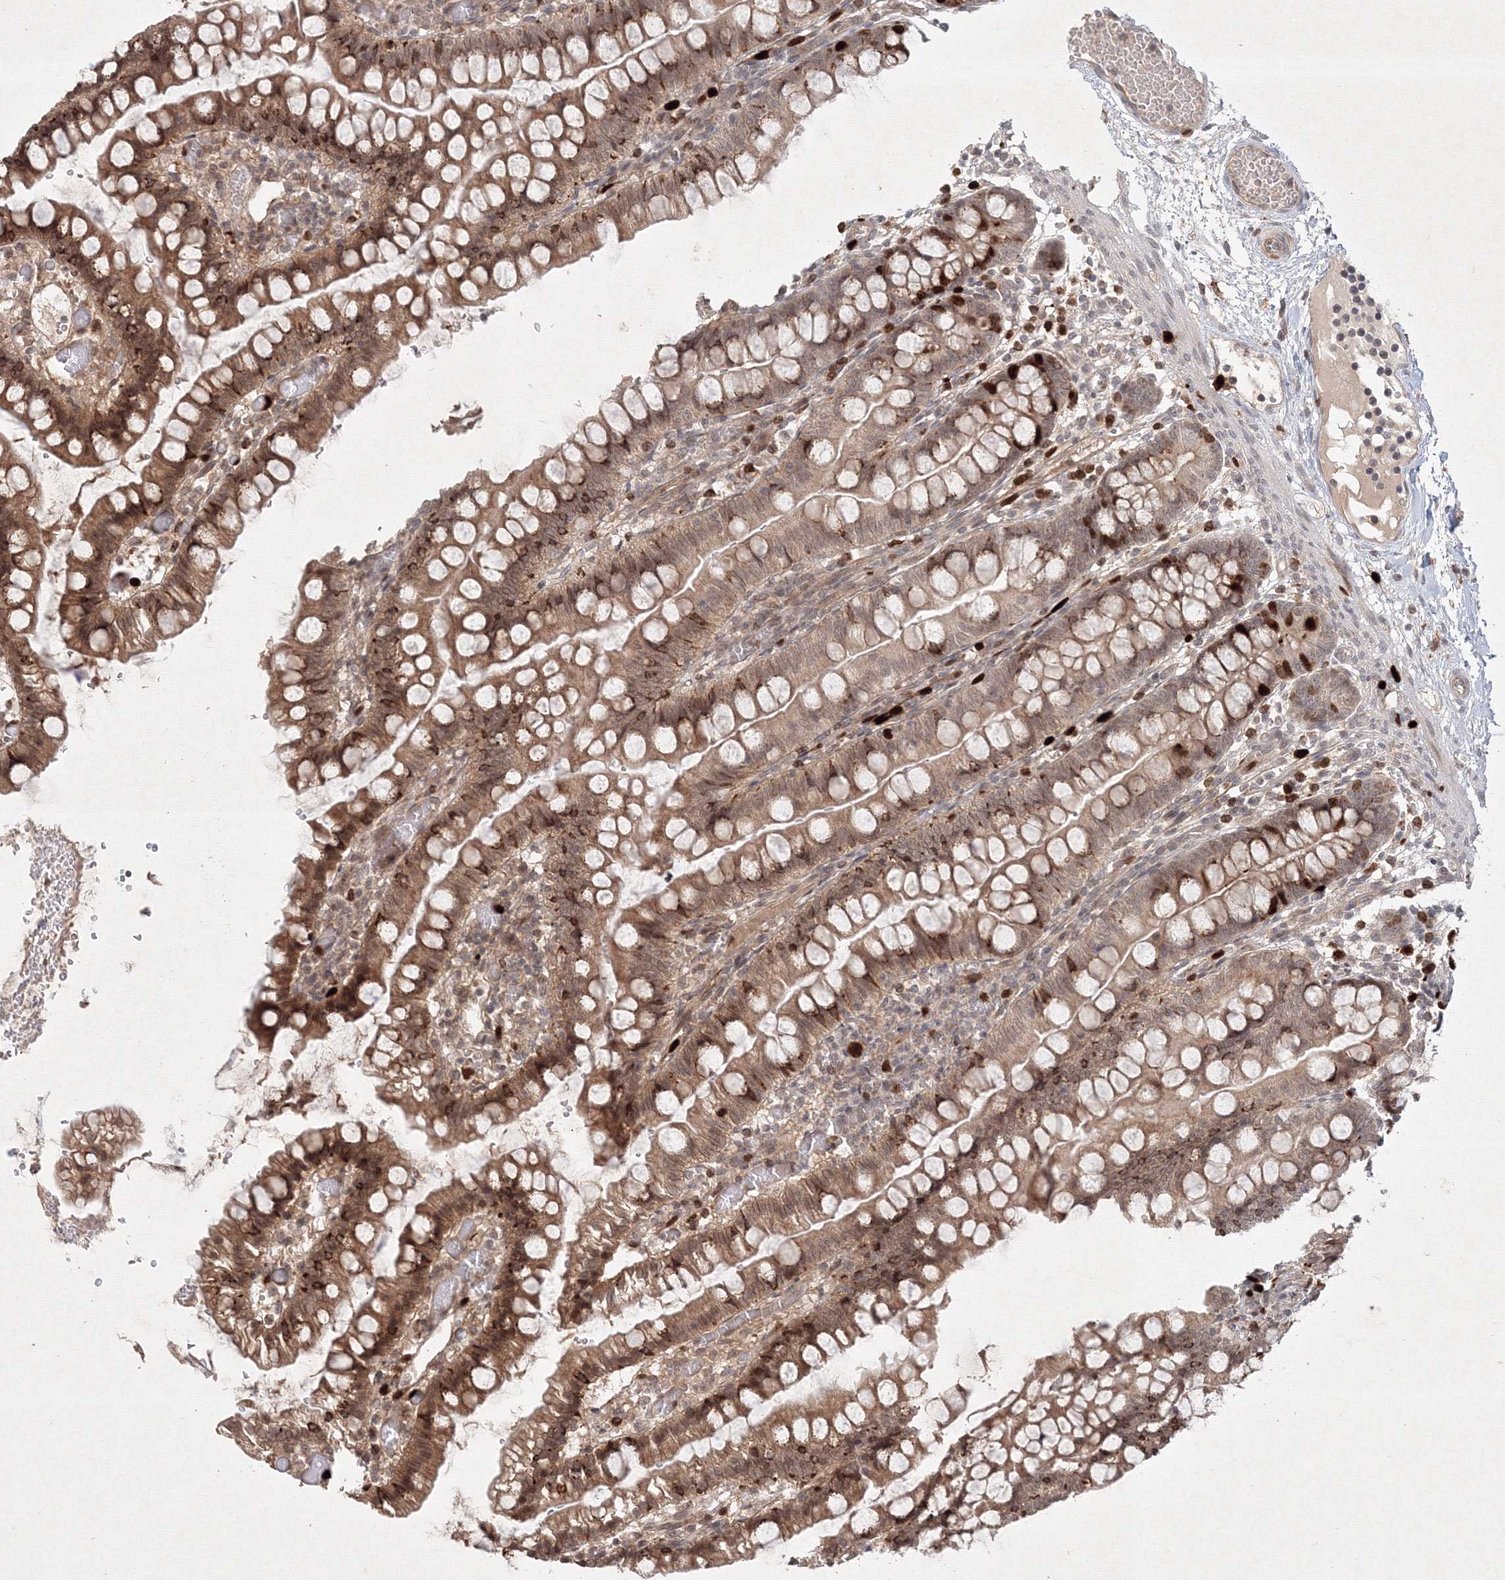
{"staining": {"intensity": "moderate", "quantity": ">75%", "location": "cytoplasmic/membranous,nuclear"}, "tissue": "small intestine", "cell_type": "Glandular cells", "image_type": "normal", "snomed": [{"axis": "morphology", "description": "Normal tissue, NOS"}, {"axis": "morphology", "description": "Developmental malformation"}, {"axis": "topography", "description": "Small intestine"}], "caption": "Small intestine stained with a brown dye reveals moderate cytoplasmic/membranous,nuclear positive expression in about >75% of glandular cells.", "gene": "KIF20A", "patient": {"sex": "male"}}